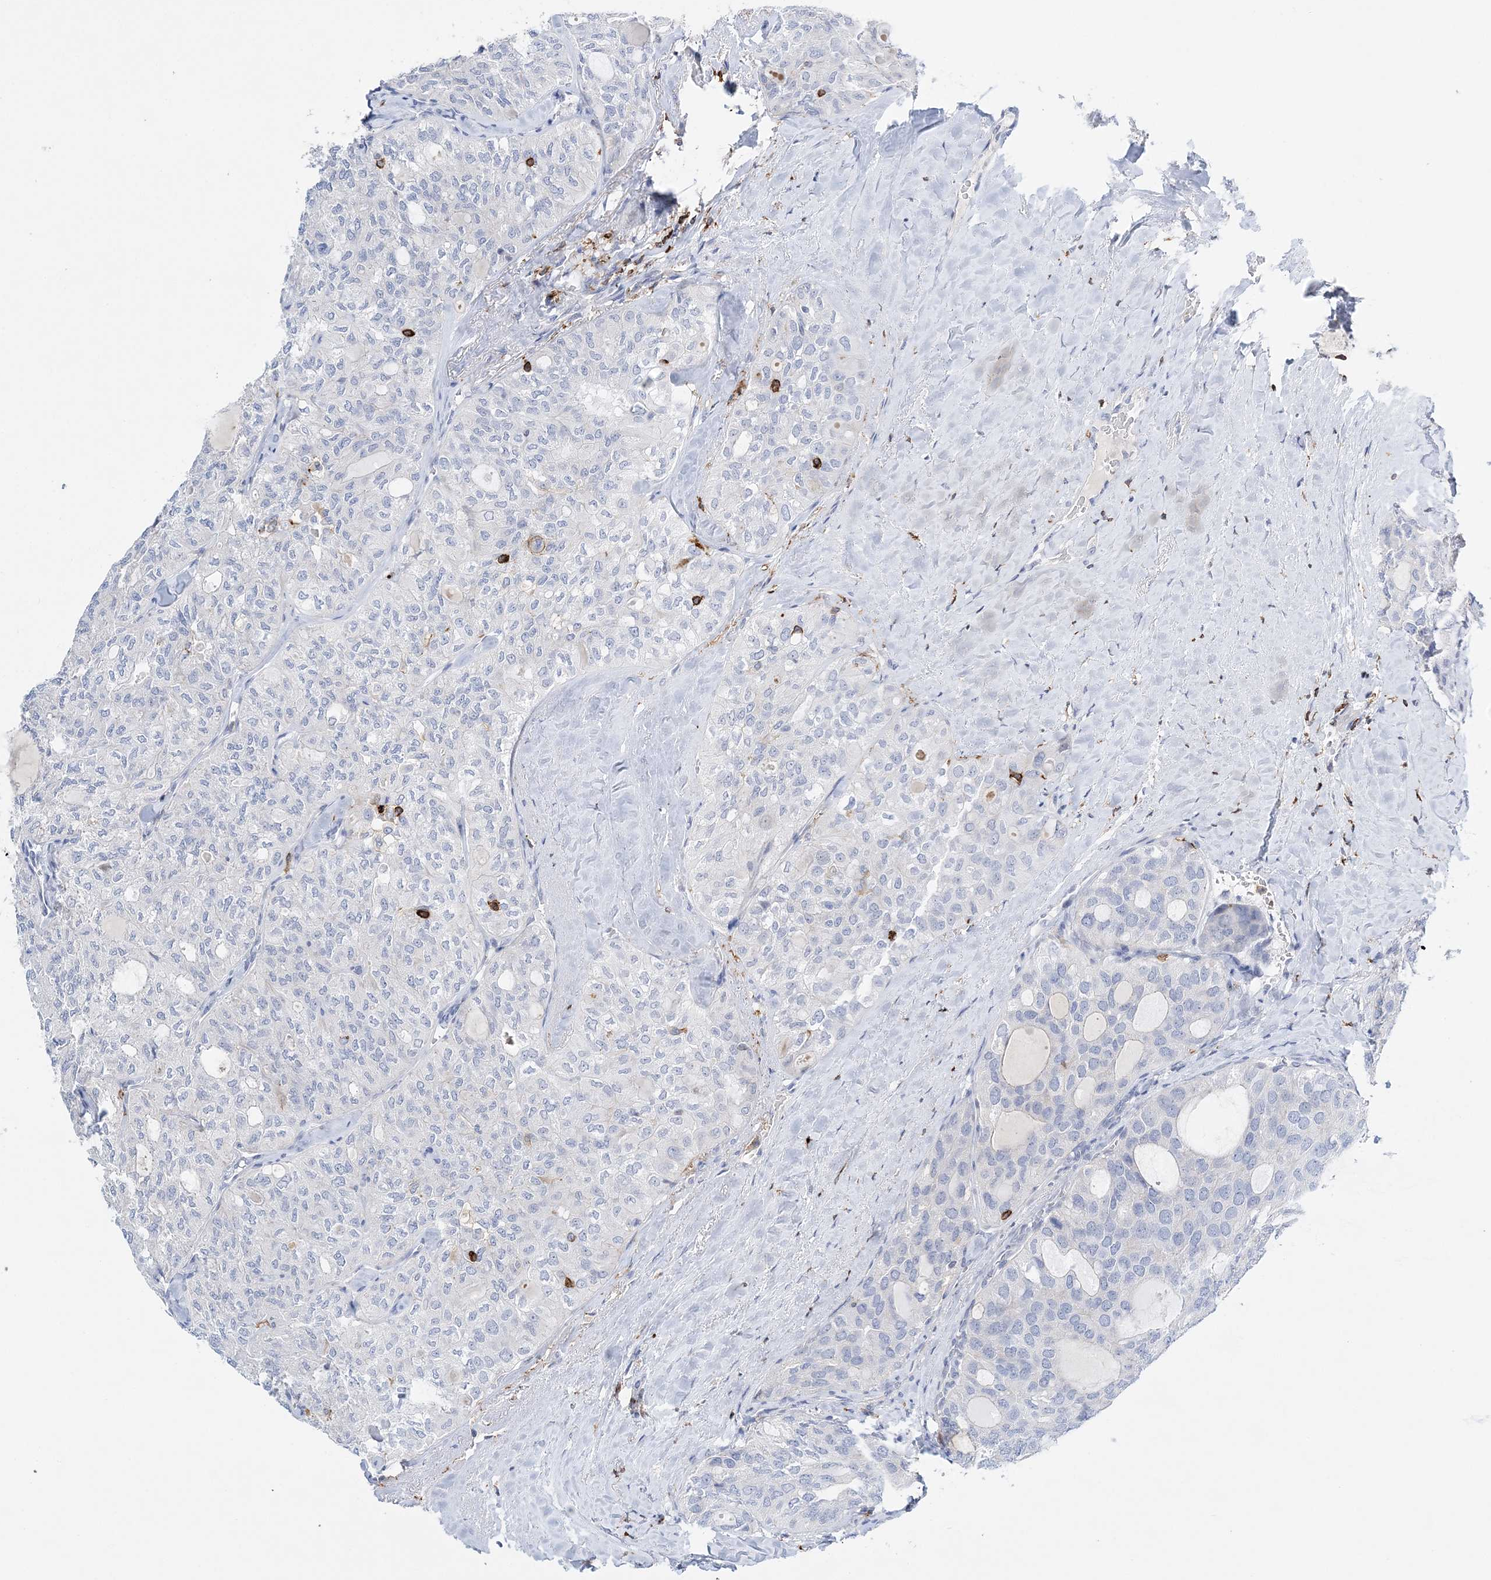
{"staining": {"intensity": "negative", "quantity": "none", "location": "none"}, "tissue": "thyroid cancer", "cell_type": "Tumor cells", "image_type": "cancer", "snomed": [{"axis": "morphology", "description": "Follicular adenoma carcinoma, NOS"}, {"axis": "topography", "description": "Thyroid gland"}], "caption": "Human thyroid follicular adenoma carcinoma stained for a protein using immunohistochemistry displays no expression in tumor cells.", "gene": "PRMT9", "patient": {"sex": "male", "age": 75}}